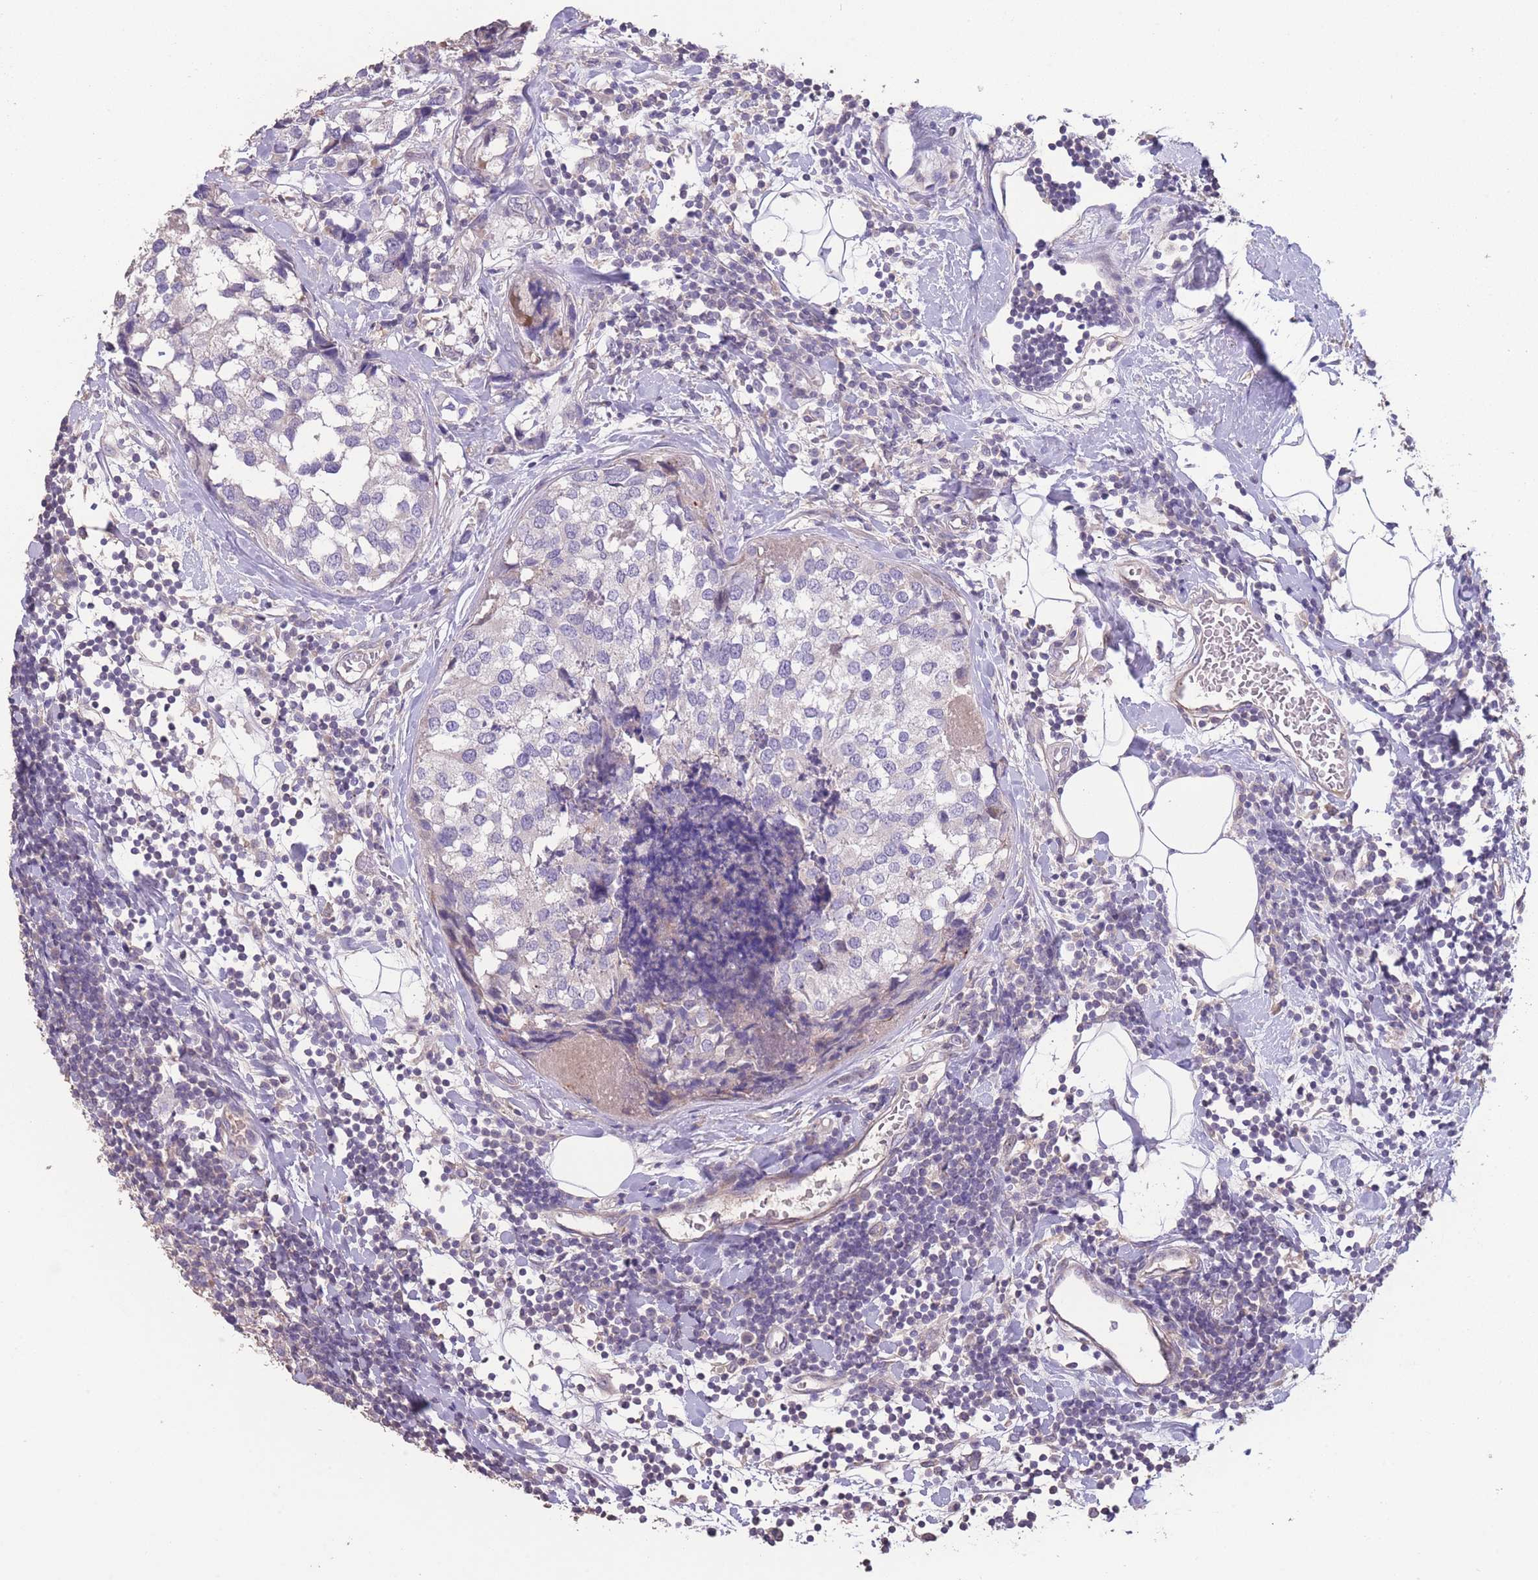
{"staining": {"intensity": "negative", "quantity": "none", "location": "none"}, "tissue": "breast cancer", "cell_type": "Tumor cells", "image_type": "cancer", "snomed": [{"axis": "morphology", "description": "Lobular carcinoma"}, {"axis": "topography", "description": "Breast"}], "caption": "The image demonstrates no staining of tumor cells in breast cancer (lobular carcinoma).", "gene": "RSPH10B", "patient": {"sex": "female", "age": 59}}